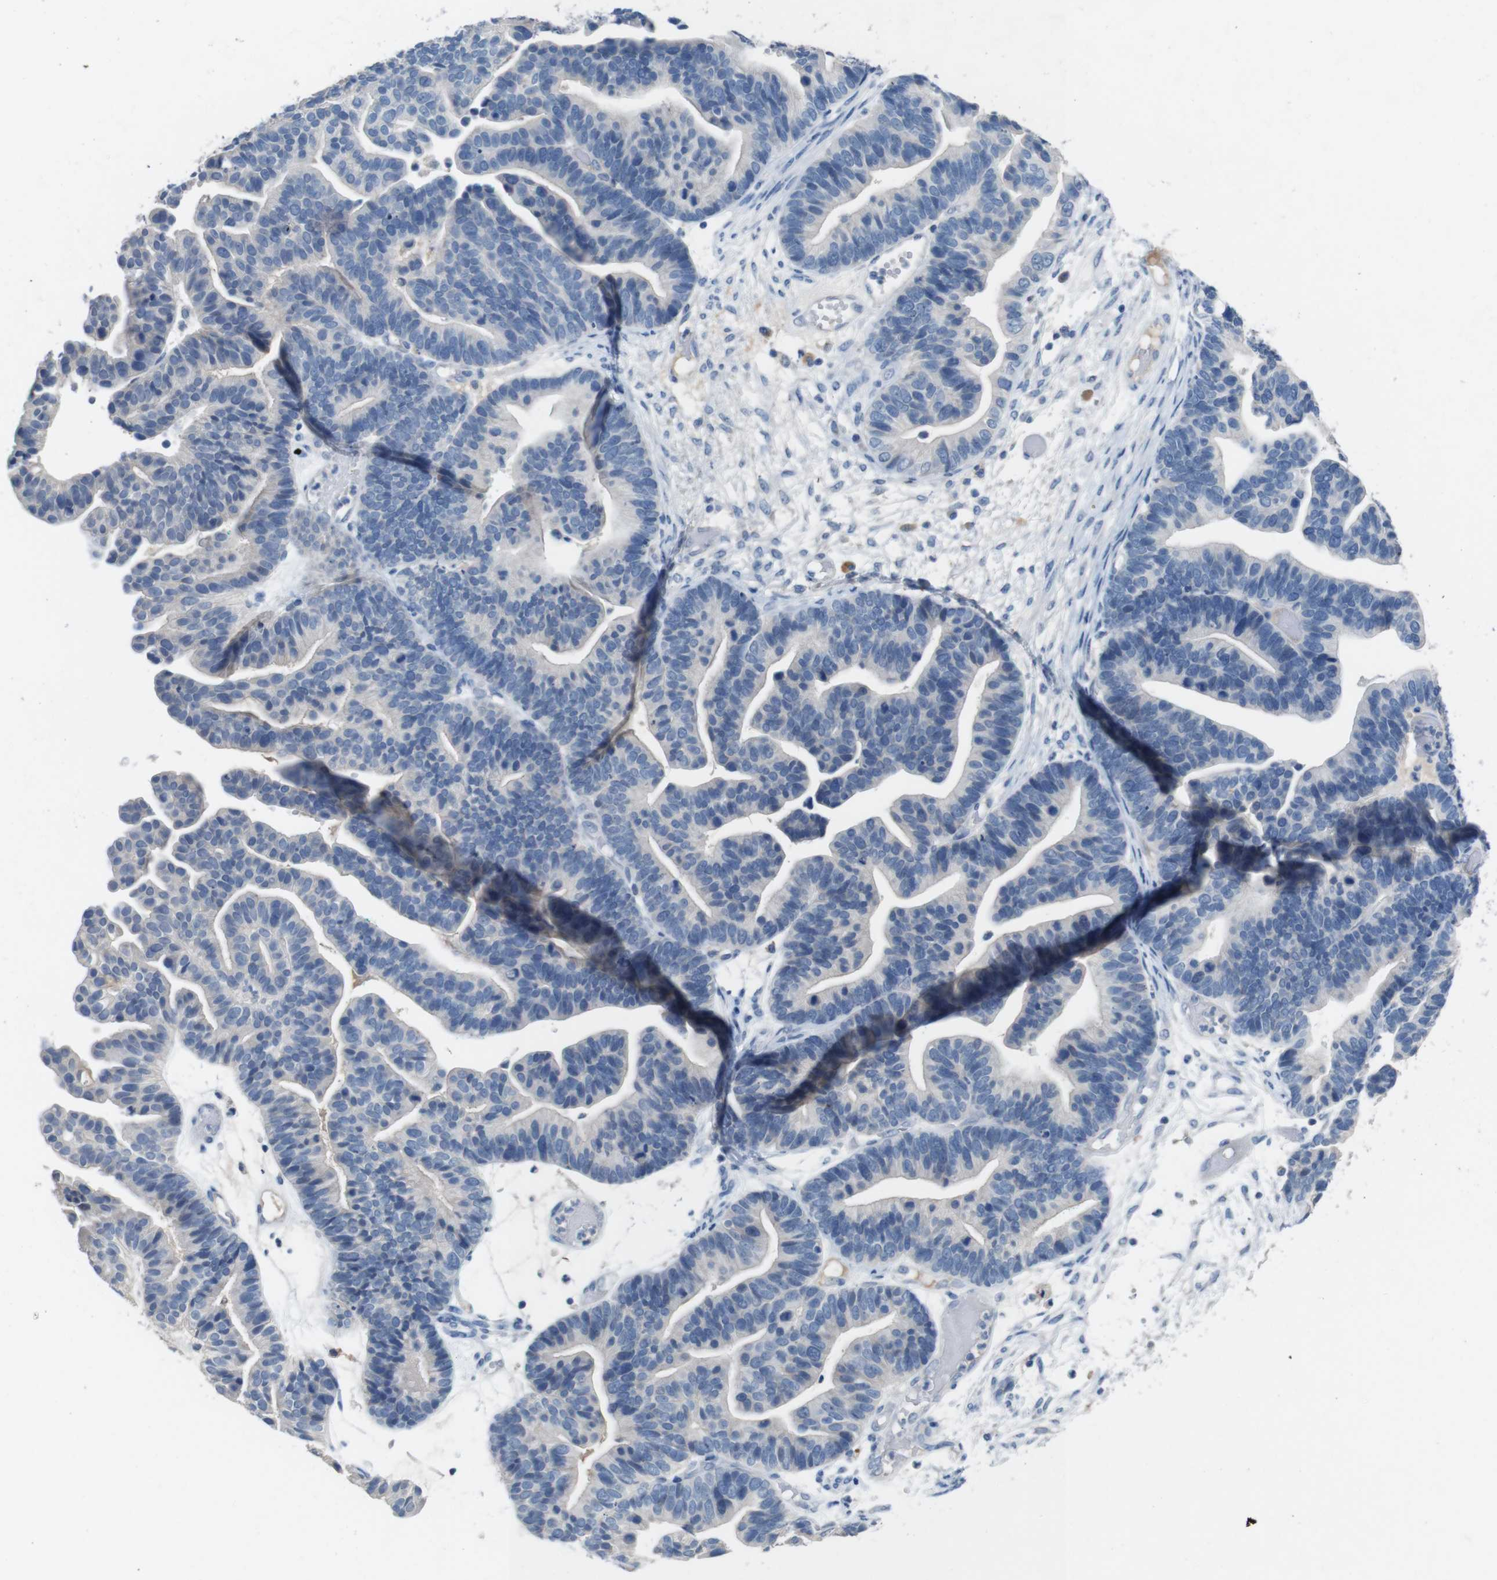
{"staining": {"intensity": "negative", "quantity": "none", "location": "none"}, "tissue": "ovarian cancer", "cell_type": "Tumor cells", "image_type": "cancer", "snomed": [{"axis": "morphology", "description": "Cystadenocarcinoma, serous, NOS"}, {"axis": "topography", "description": "Ovary"}], "caption": "Immunohistochemical staining of human ovarian cancer (serous cystadenocarcinoma) demonstrates no significant staining in tumor cells. (DAB (3,3'-diaminobenzidine) immunohistochemistry (IHC) visualized using brightfield microscopy, high magnification).", "gene": "SLC2A8", "patient": {"sex": "female", "age": 56}}